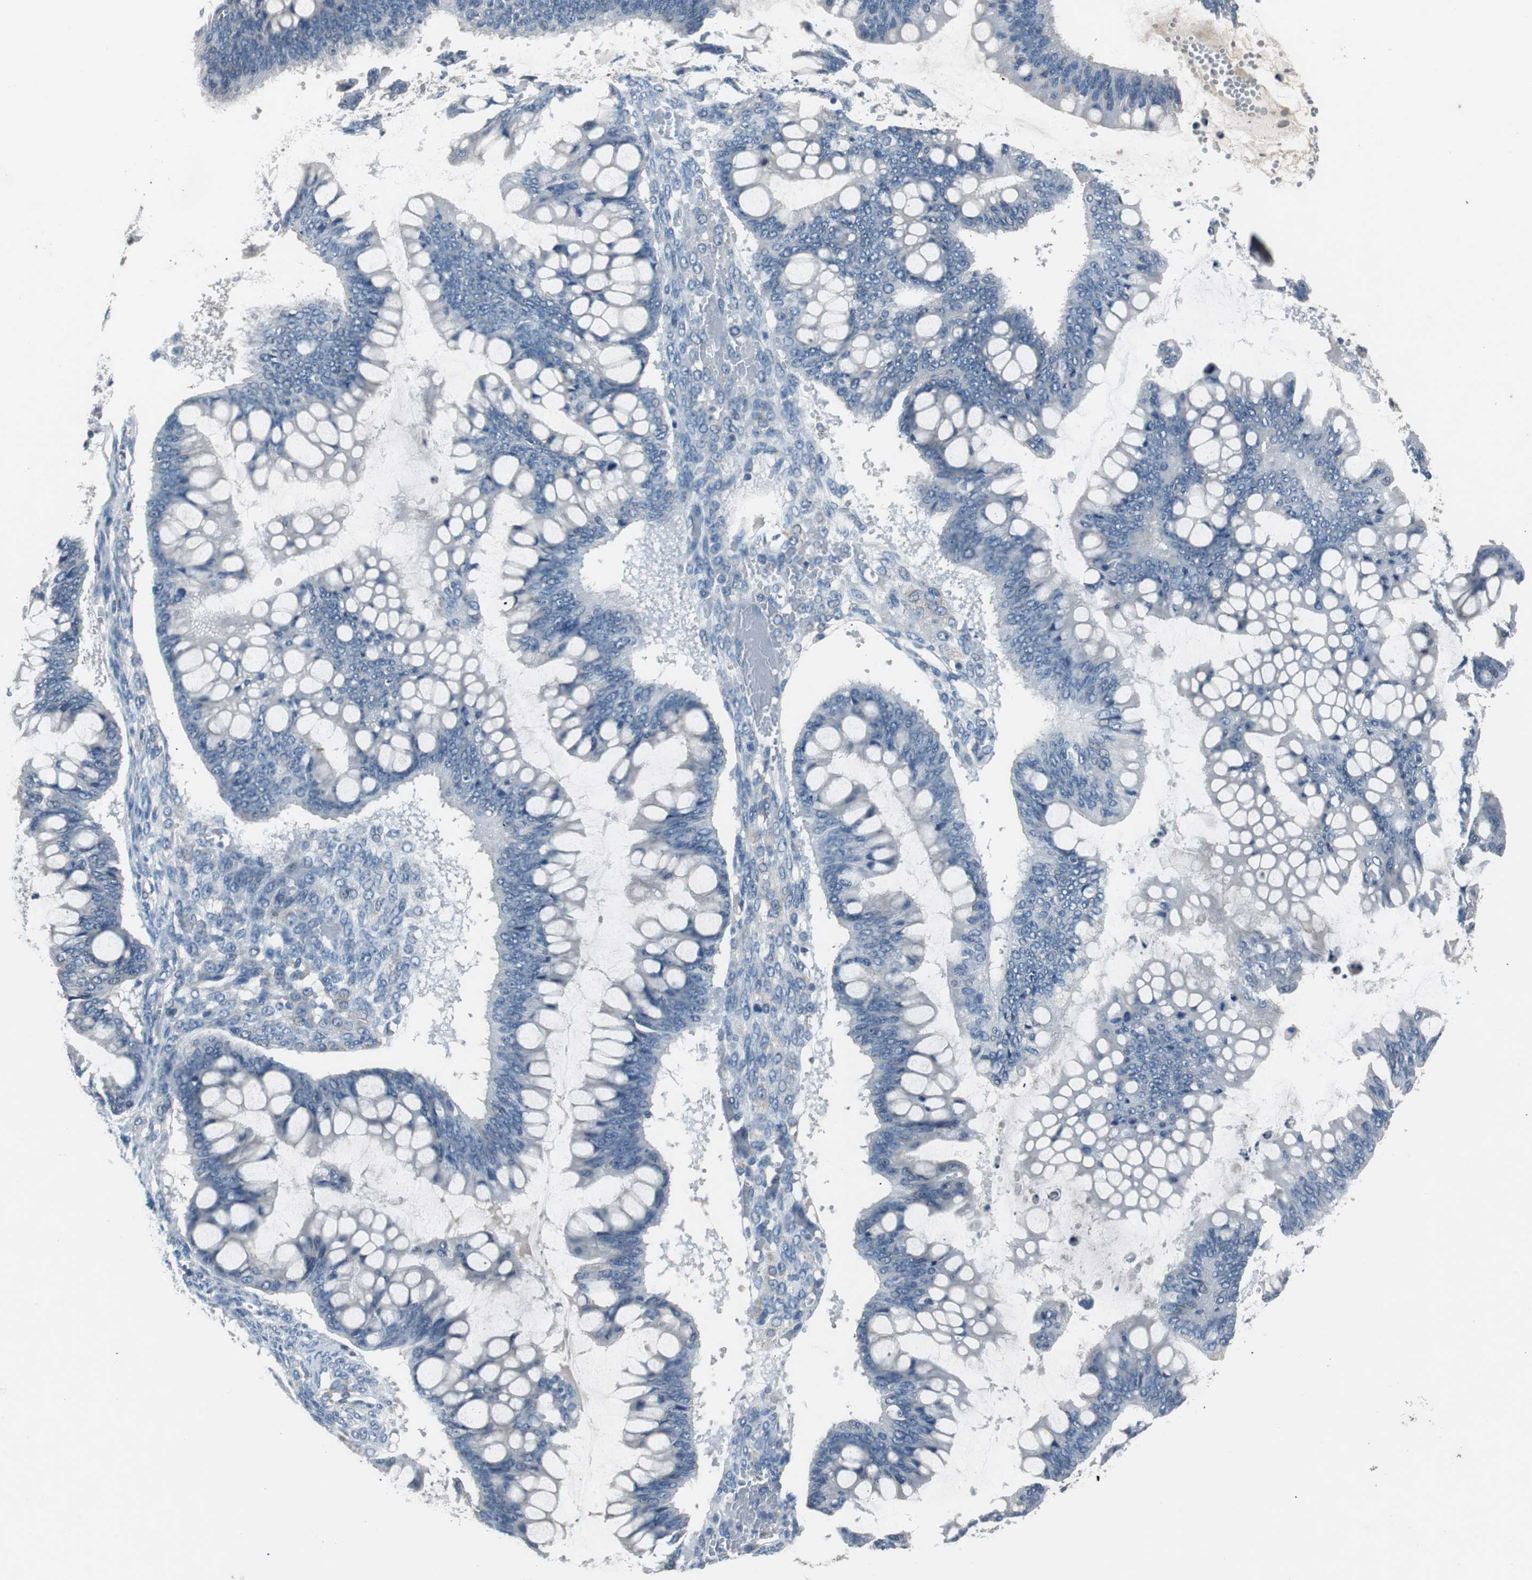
{"staining": {"intensity": "negative", "quantity": "none", "location": "none"}, "tissue": "ovarian cancer", "cell_type": "Tumor cells", "image_type": "cancer", "snomed": [{"axis": "morphology", "description": "Cystadenocarcinoma, mucinous, NOS"}, {"axis": "topography", "description": "Ovary"}], "caption": "Mucinous cystadenocarcinoma (ovarian) stained for a protein using immunohistochemistry (IHC) reveals no expression tumor cells.", "gene": "PCYT1B", "patient": {"sex": "female", "age": 73}}